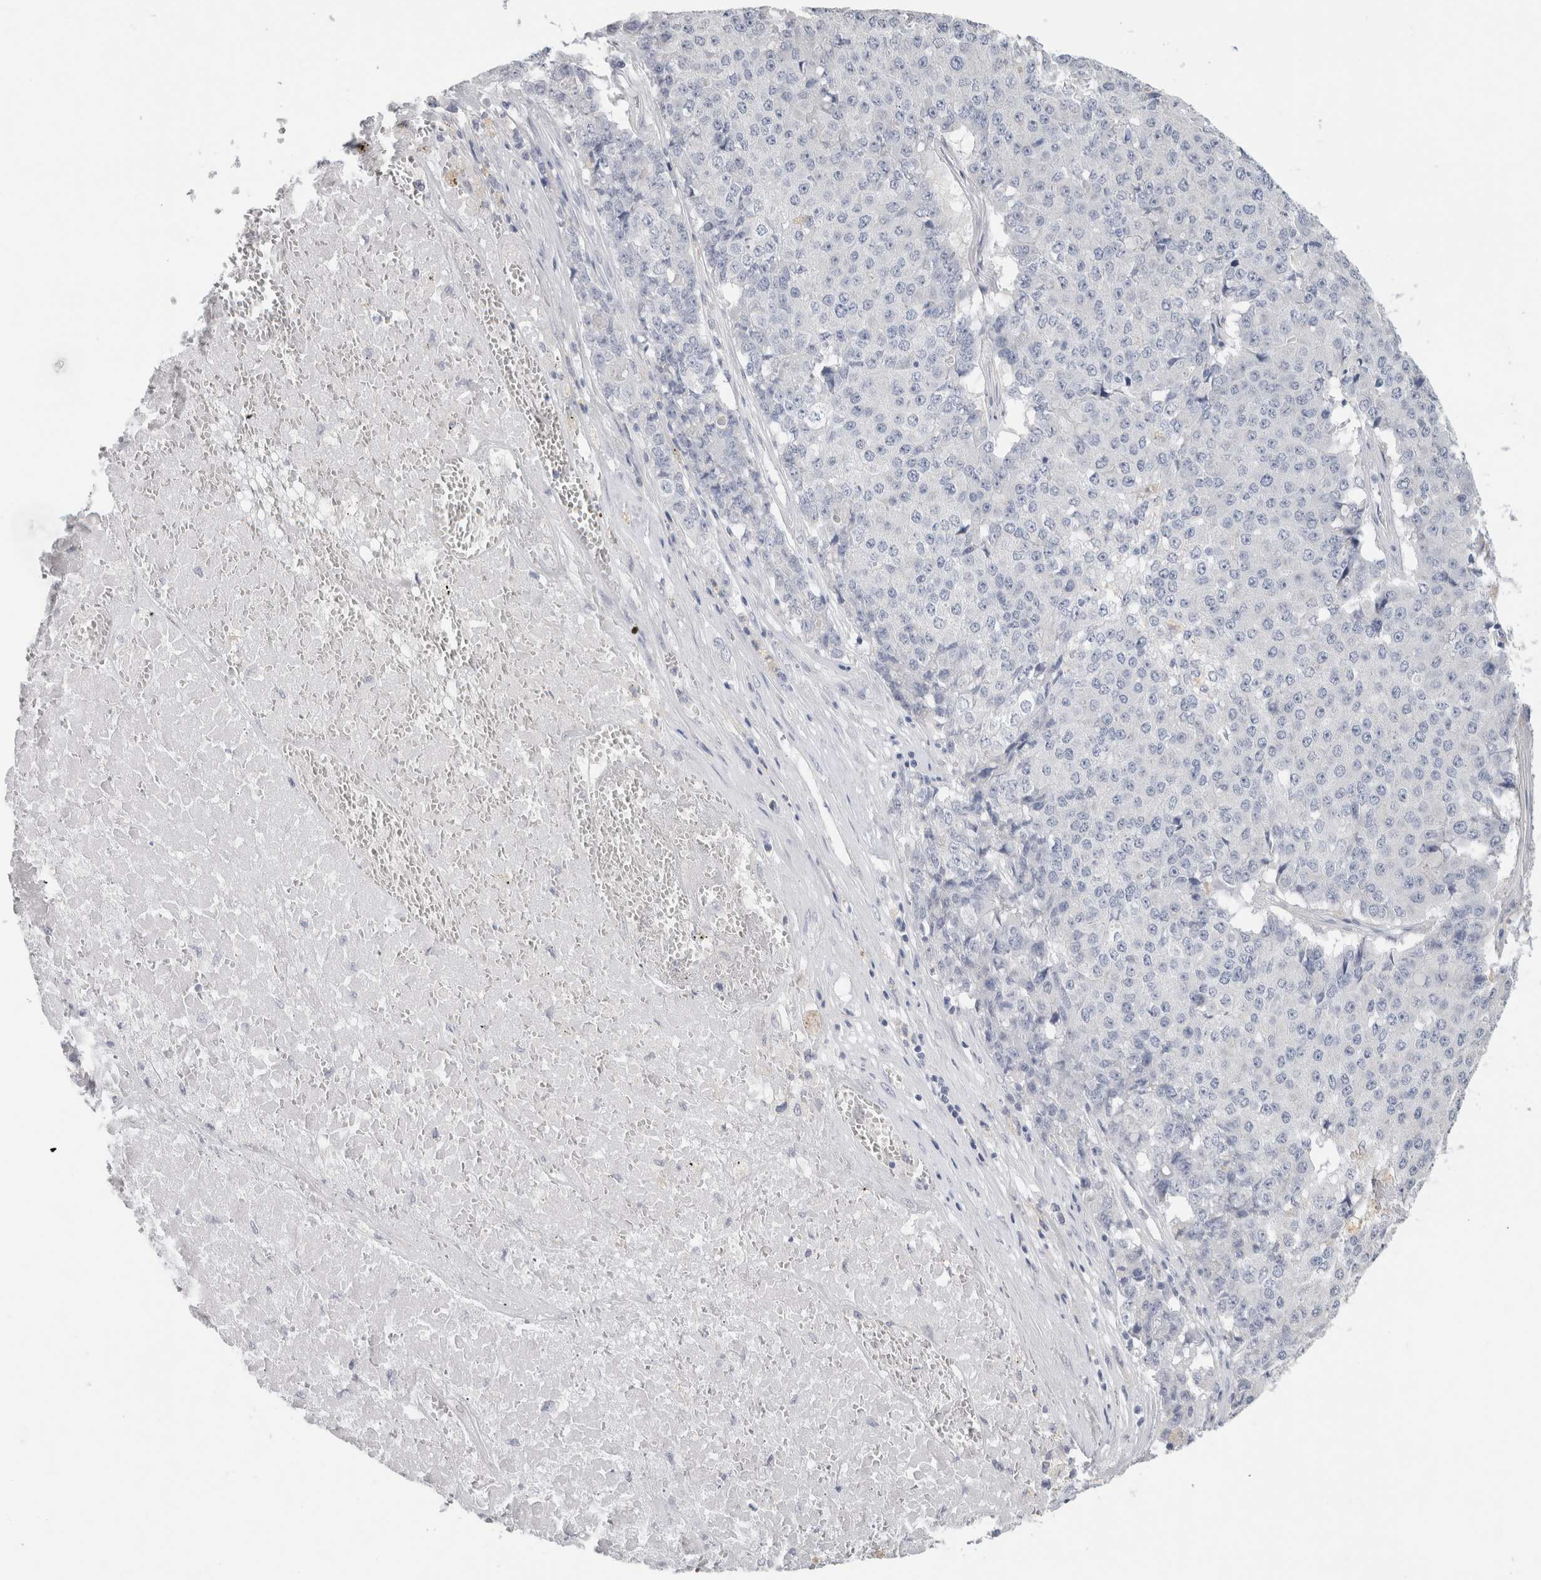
{"staining": {"intensity": "negative", "quantity": "none", "location": "none"}, "tissue": "pancreatic cancer", "cell_type": "Tumor cells", "image_type": "cancer", "snomed": [{"axis": "morphology", "description": "Adenocarcinoma, NOS"}, {"axis": "topography", "description": "Pancreas"}], "caption": "An IHC photomicrograph of pancreatic adenocarcinoma is shown. There is no staining in tumor cells of pancreatic adenocarcinoma.", "gene": "BCAN", "patient": {"sex": "male", "age": 50}}